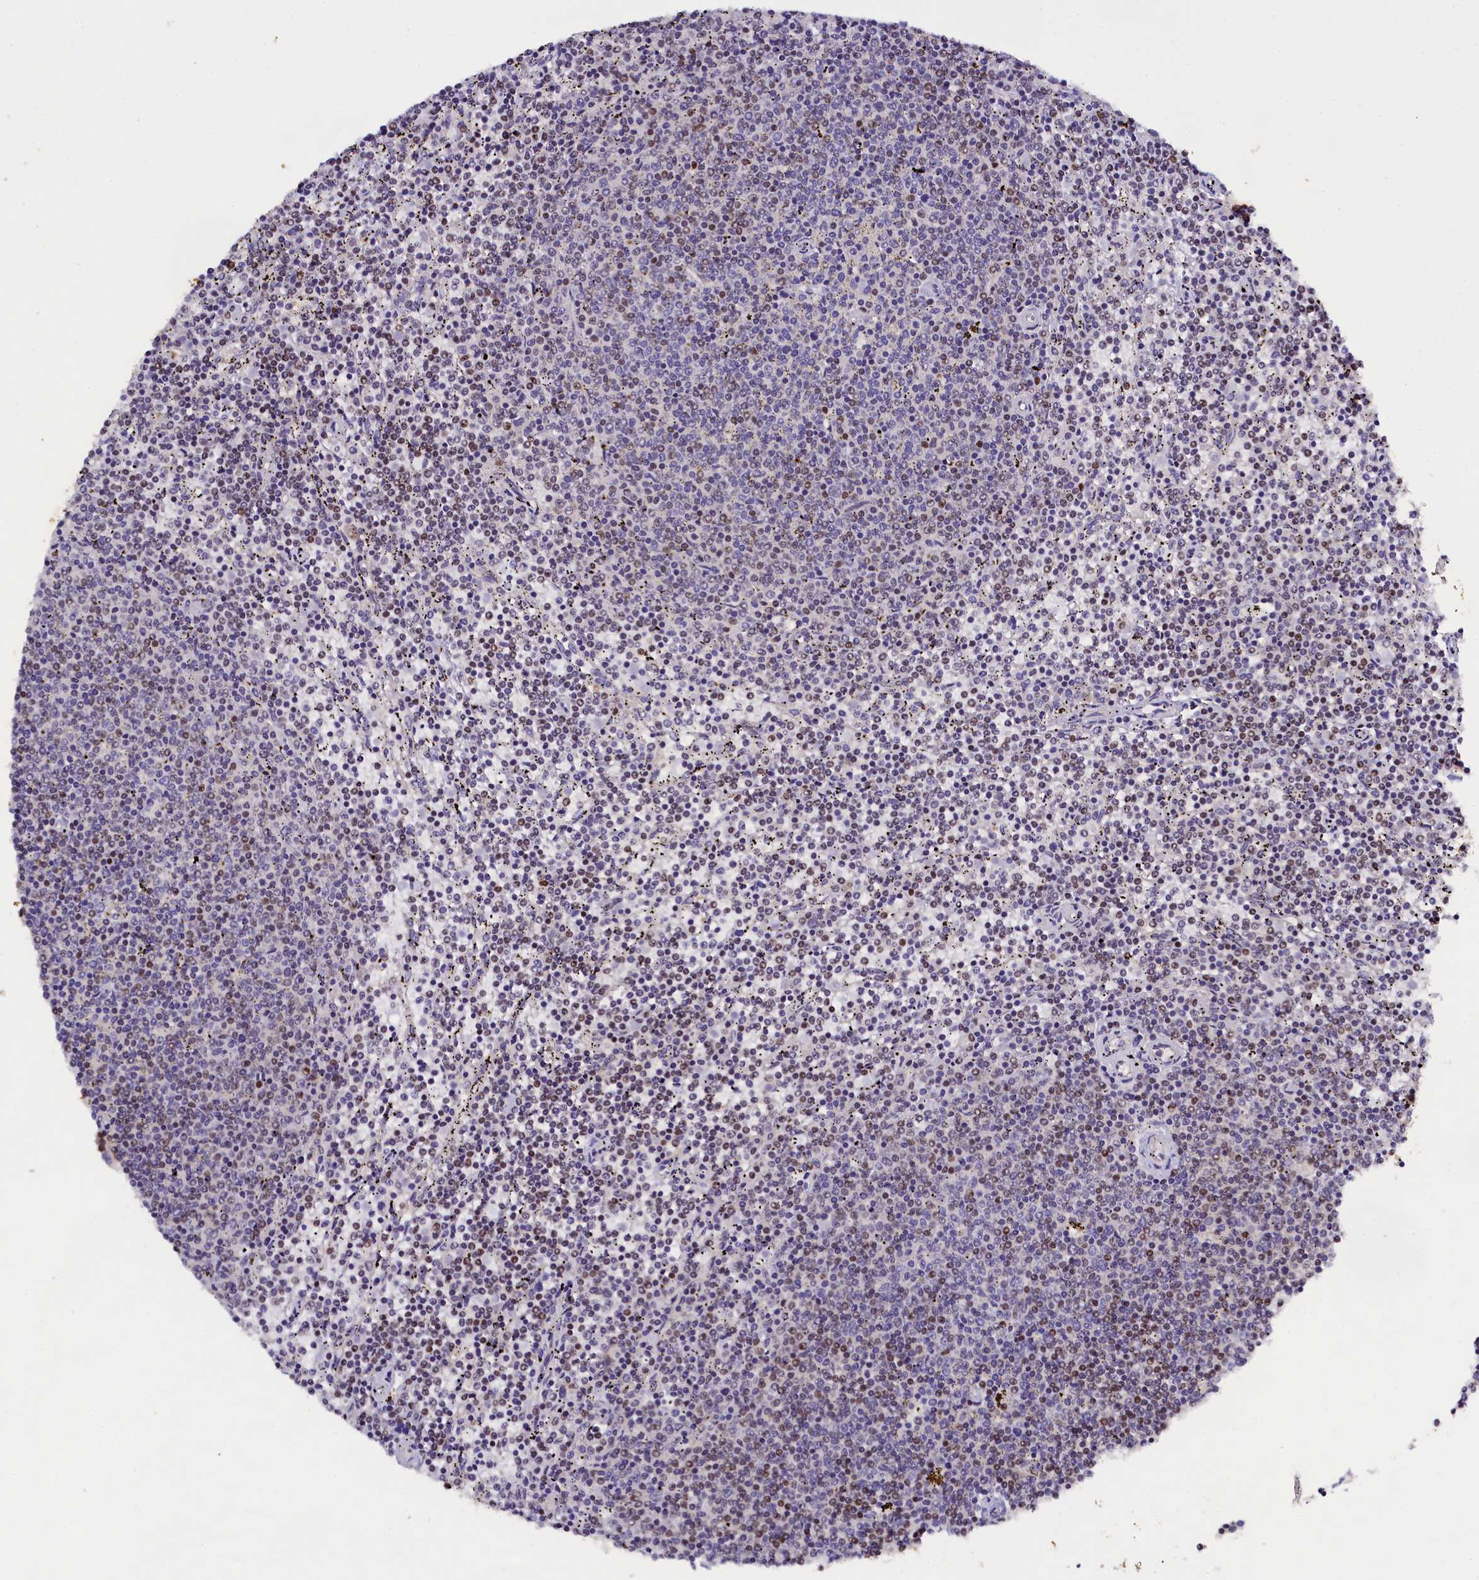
{"staining": {"intensity": "weak", "quantity": "<25%", "location": "nuclear"}, "tissue": "lymphoma", "cell_type": "Tumor cells", "image_type": "cancer", "snomed": [{"axis": "morphology", "description": "Malignant lymphoma, non-Hodgkin's type, Low grade"}, {"axis": "topography", "description": "Spleen"}], "caption": "An immunohistochemistry (IHC) photomicrograph of malignant lymphoma, non-Hodgkin's type (low-grade) is shown. There is no staining in tumor cells of malignant lymphoma, non-Hodgkin's type (low-grade). Nuclei are stained in blue.", "gene": "SP4", "patient": {"sex": "female", "age": 50}}